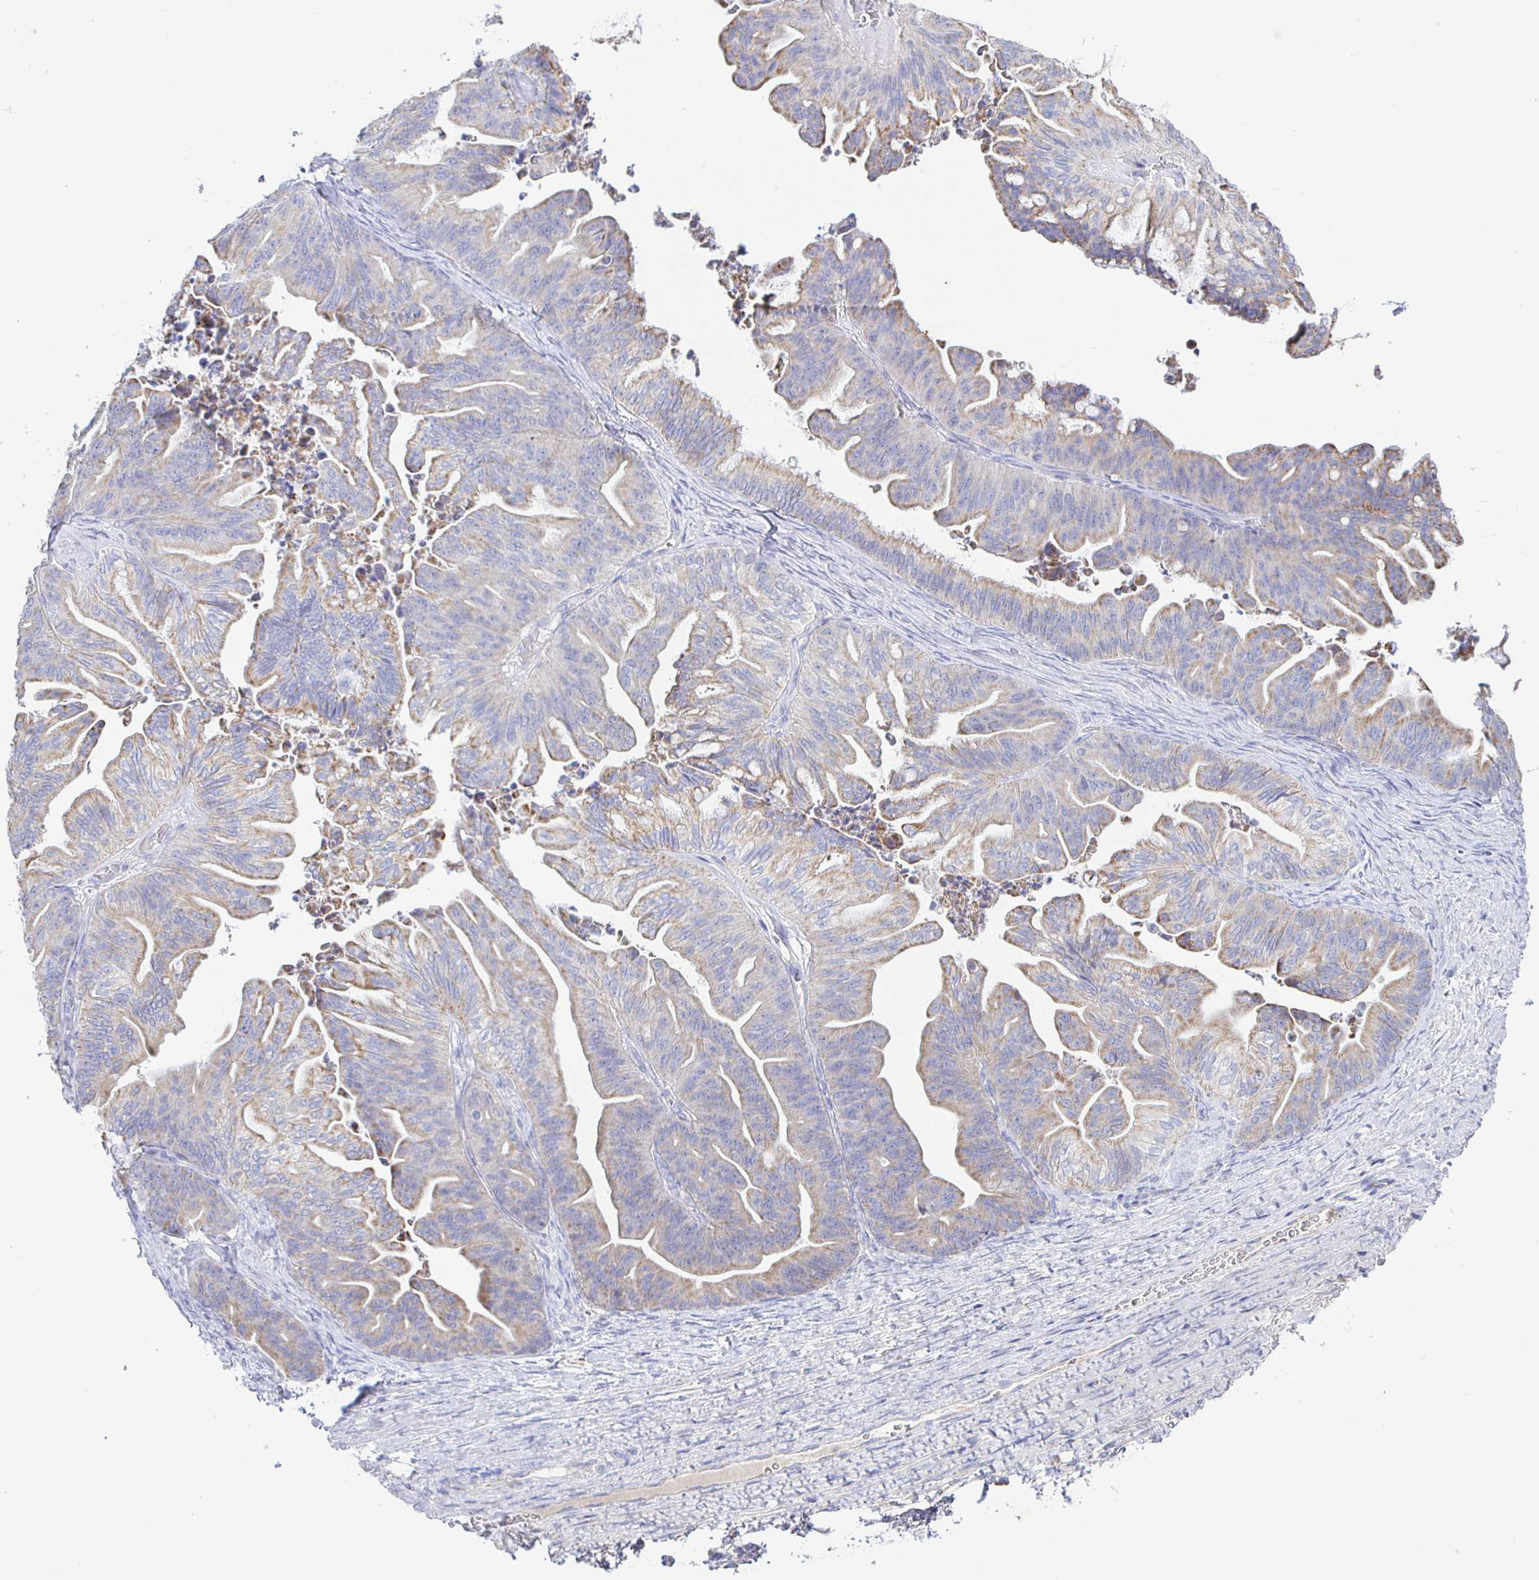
{"staining": {"intensity": "weak", "quantity": "25%-75%", "location": "cytoplasmic/membranous"}, "tissue": "ovarian cancer", "cell_type": "Tumor cells", "image_type": "cancer", "snomed": [{"axis": "morphology", "description": "Cystadenocarcinoma, mucinous, NOS"}, {"axis": "topography", "description": "Ovary"}], "caption": "Mucinous cystadenocarcinoma (ovarian) tissue exhibits weak cytoplasmic/membranous expression in approximately 25%-75% of tumor cells, visualized by immunohistochemistry.", "gene": "SYNGR4", "patient": {"sex": "female", "age": 67}}